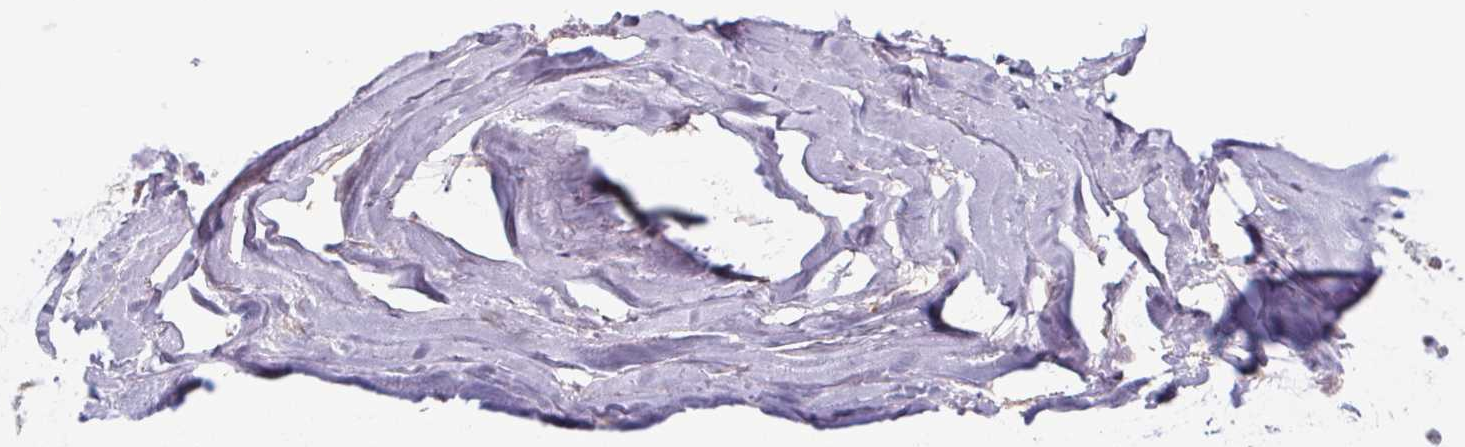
{"staining": {"intensity": "weak", "quantity": "<25%", "location": "cytoplasmic/membranous"}, "tissue": "adipose tissue", "cell_type": "Adipocytes", "image_type": "normal", "snomed": [{"axis": "morphology", "description": "Normal tissue, NOS"}, {"axis": "topography", "description": "Cartilage tissue"}, {"axis": "topography", "description": "Nasopharynx"}, {"axis": "topography", "description": "Thyroid gland"}], "caption": "Adipocytes show no significant expression in normal adipose tissue. The staining was performed using DAB (3,3'-diaminobenzidine) to visualize the protein expression in brown, while the nuclei were stained in blue with hematoxylin (Magnification: 20x).", "gene": "MTHFD1L", "patient": {"sex": "male", "age": 63}}